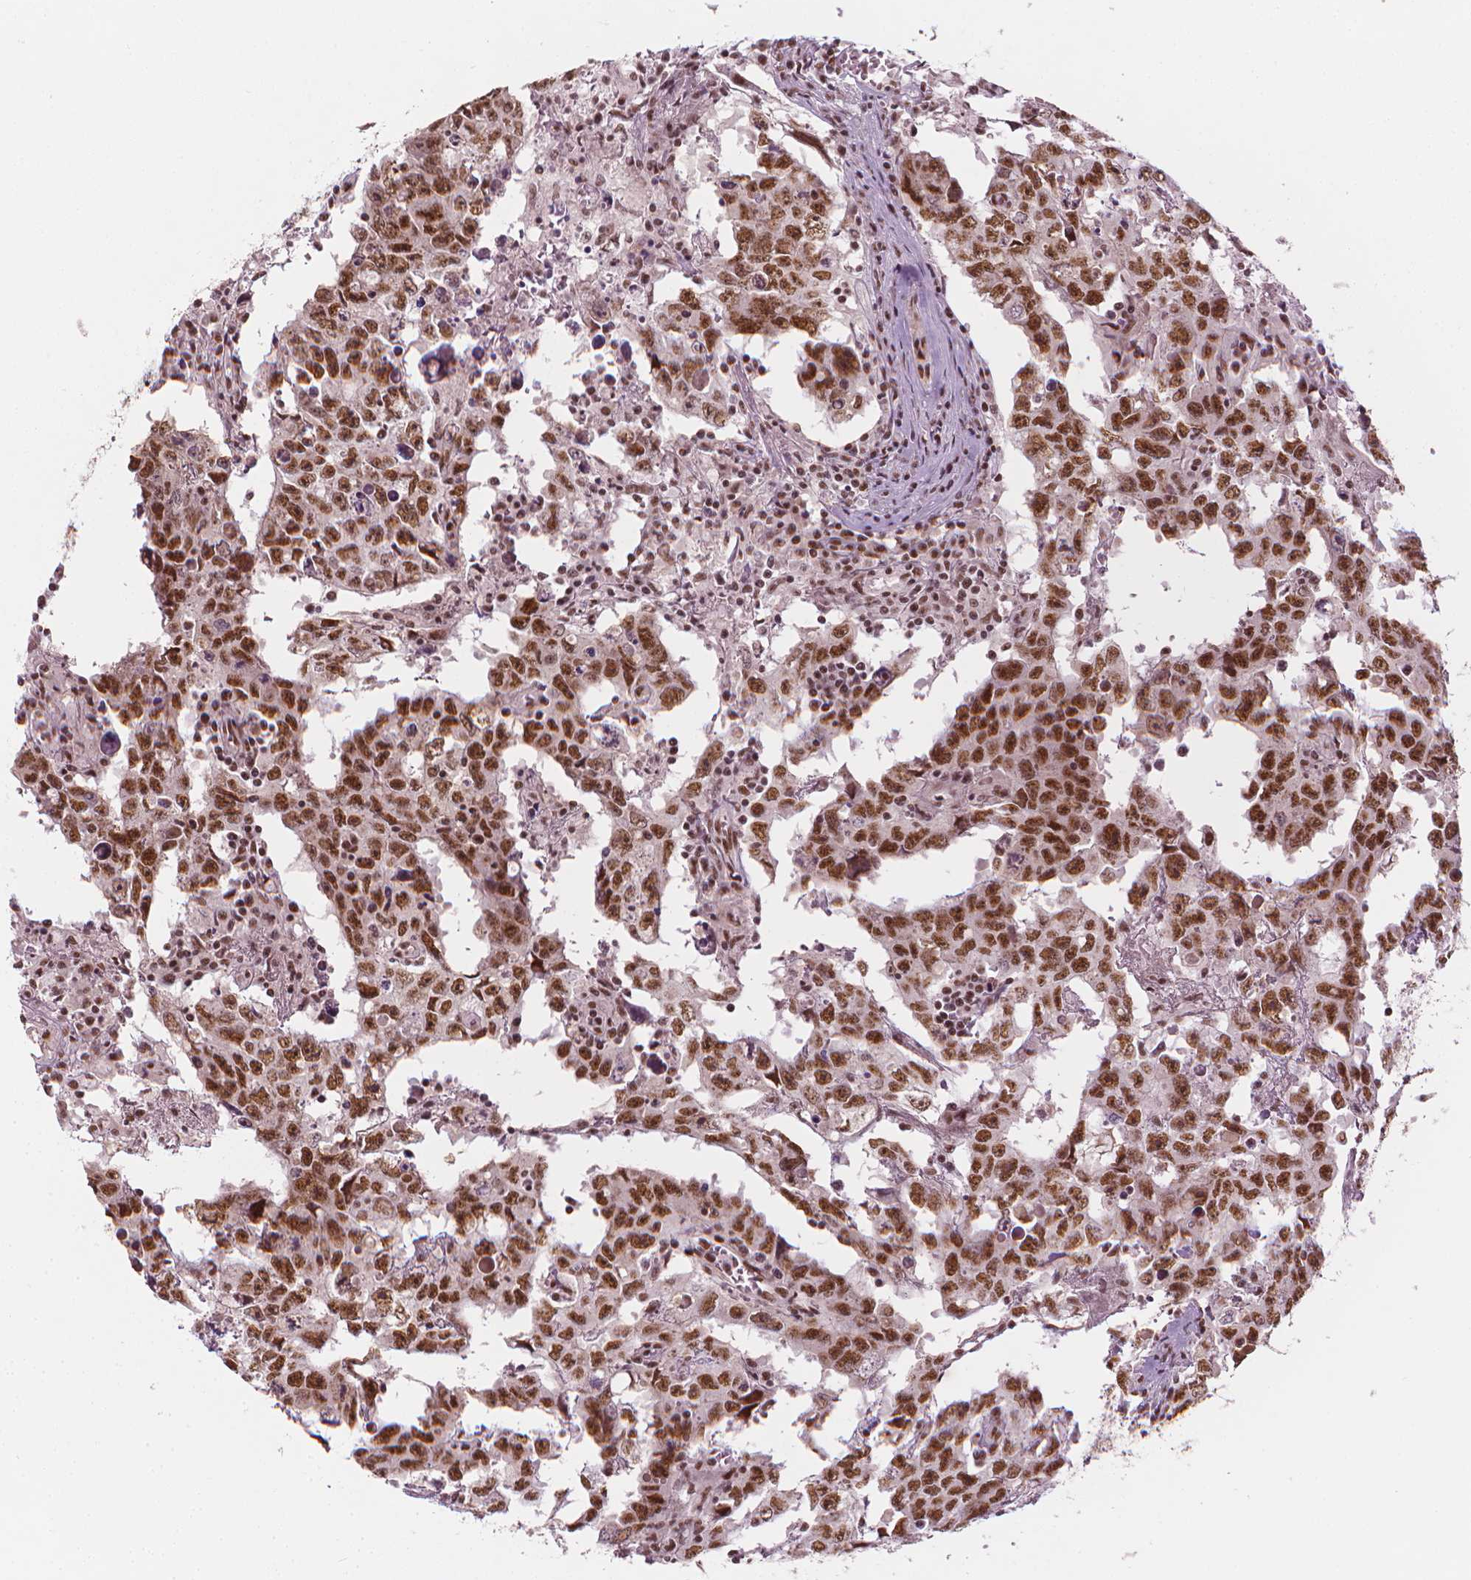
{"staining": {"intensity": "moderate", "quantity": ">75%", "location": "nuclear"}, "tissue": "testis cancer", "cell_type": "Tumor cells", "image_type": "cancer", "snomed": [{"axis": "morphology", "description": "Carcinoma, Embryonal, NOS"}, {"axis": "topography", "description": "Testis"}], "caption": "This image reveals immunohistochemistry staining of human testis embryonal carcinoma, with medium moderate nuclear positivity in approximately >75% of tumor cells.", "gene": "ELF2", "patient": {"sex": "male", "age": 22}}